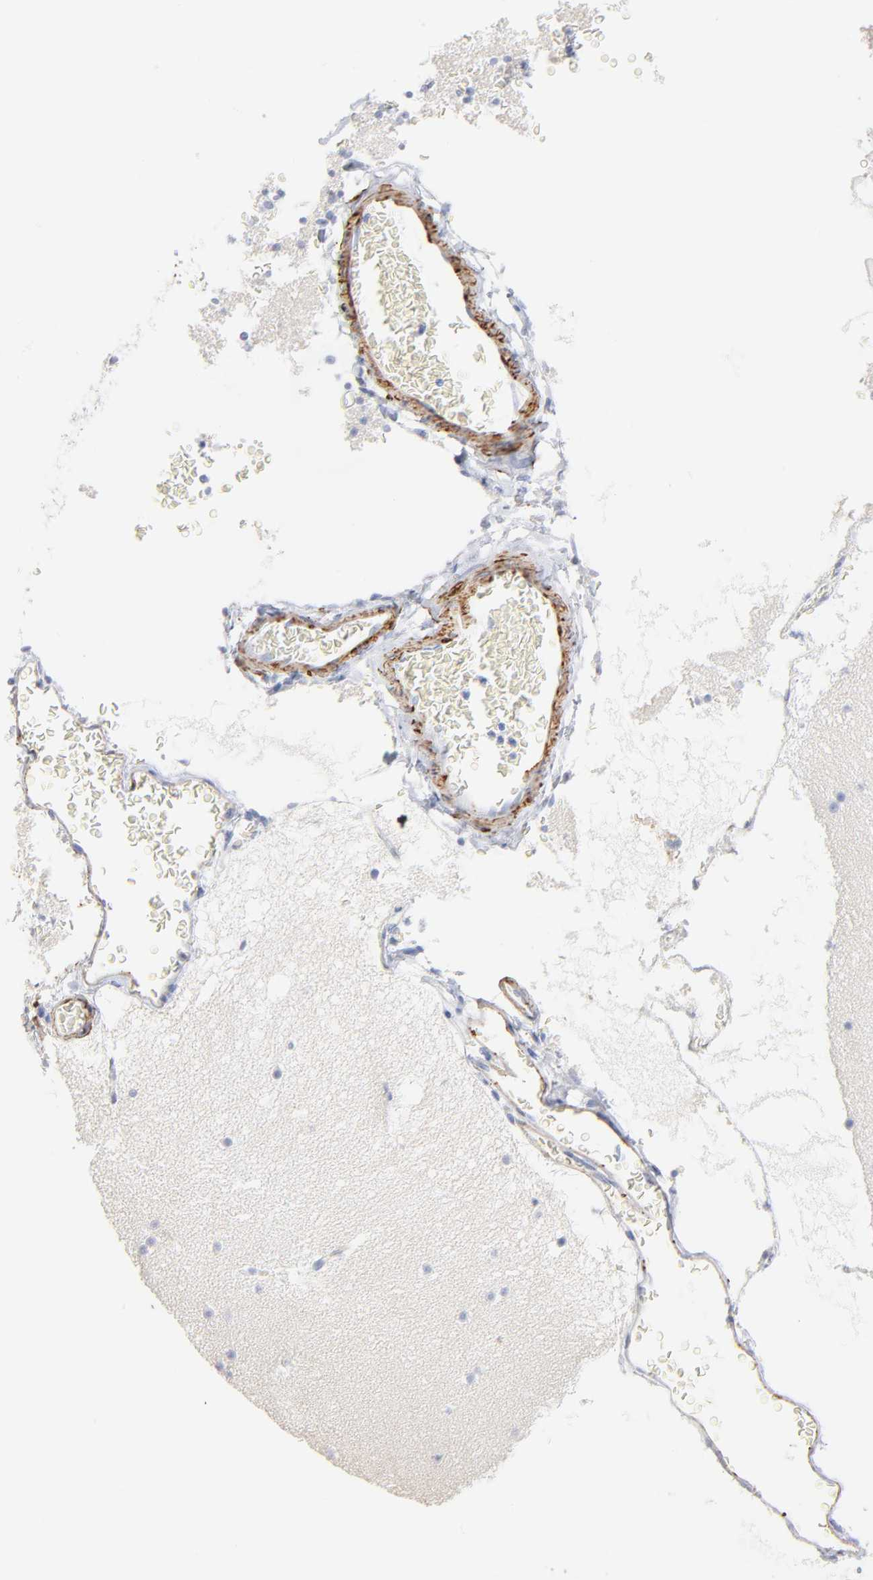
{"staining": {"intensity": "negative", "quantity": "none", "location": "none"}, "tissue": "cerebellum", "cell_type": "Cells in granular layer", "image_type": "normal", "snomed": [{"axis": "morphology", "description": "Normal tissue, NOS"}, {"axis": "topography", "description": "Cerebellum"}], "caption": "This photomicrograph is of benign cerebellum stained with IHC to label a protein in brown with the nuclei are counter-stained blue. There is no staining in cells in granular layer. The staining is performed using DAB brown chromogen with nuclei counter-stained in using hematoxylin.", "gene": "AGTR1", "patient": {"sex": "male", "age": 45}}